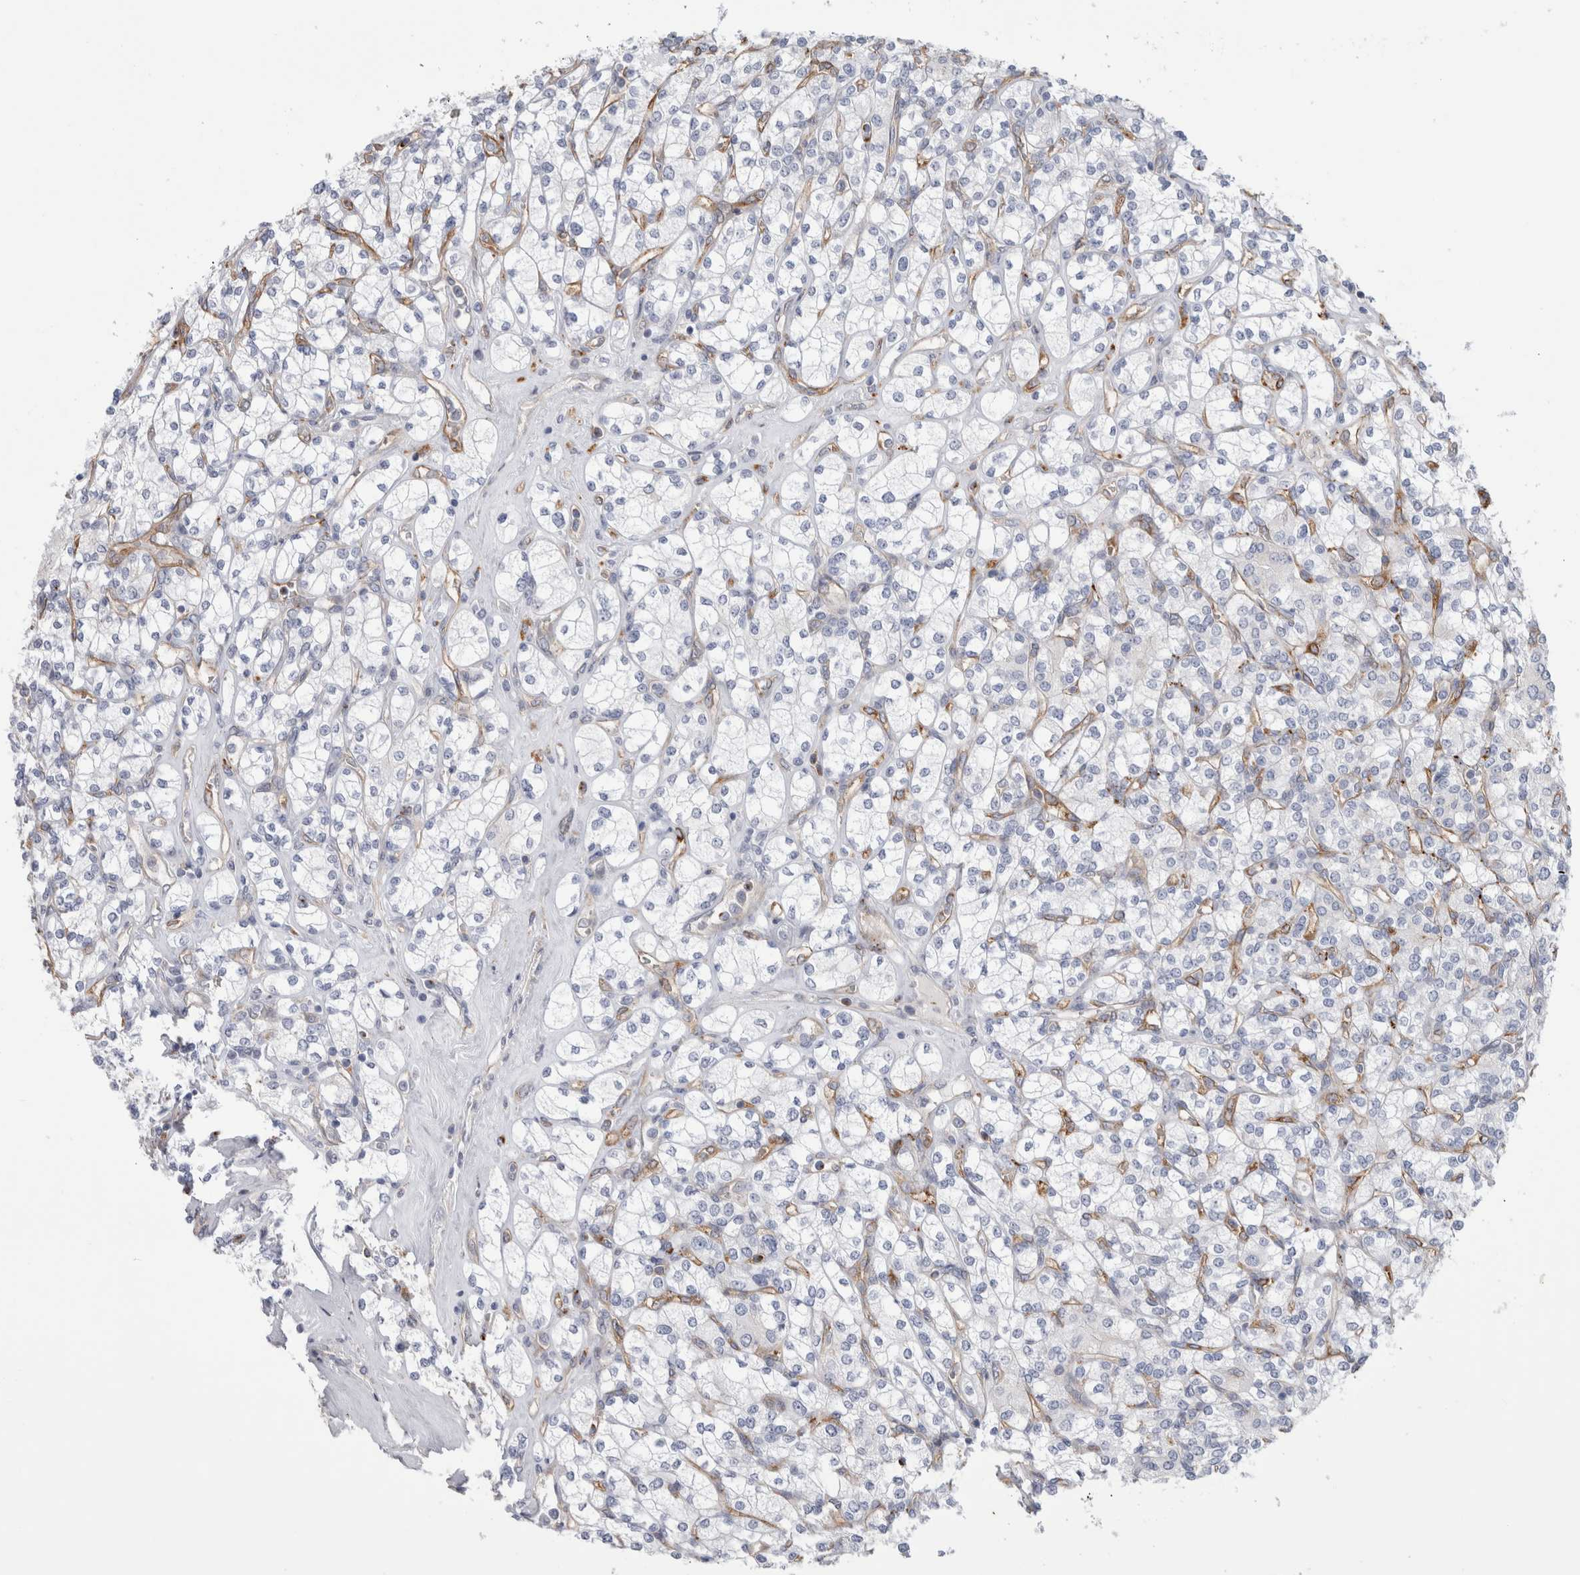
{"staining": {"intensity": "negative", "quantity": "none", "location": "none"}, "tissue": "renal cancer", "cell_type": "Tumor cells", "image_type": "cancer", "snomed": [{"axis": "morphology", "description": "Adenocarcinoma, NOS"}, {"axis": "topography", "description": "Kidney"}], "caption": "Immunohistochemistry (IHC) image of neoplastic tissue: renal cancer (adenocarcinoma) stained with DAB exhibits no significant protein positivity in tumor cells. (DAB (3,3'-diaminobenzidine) immunohistochemistry, high magnification).", "gene": "ANKMY1", "patient": {"sex": "male", "age": 77}}